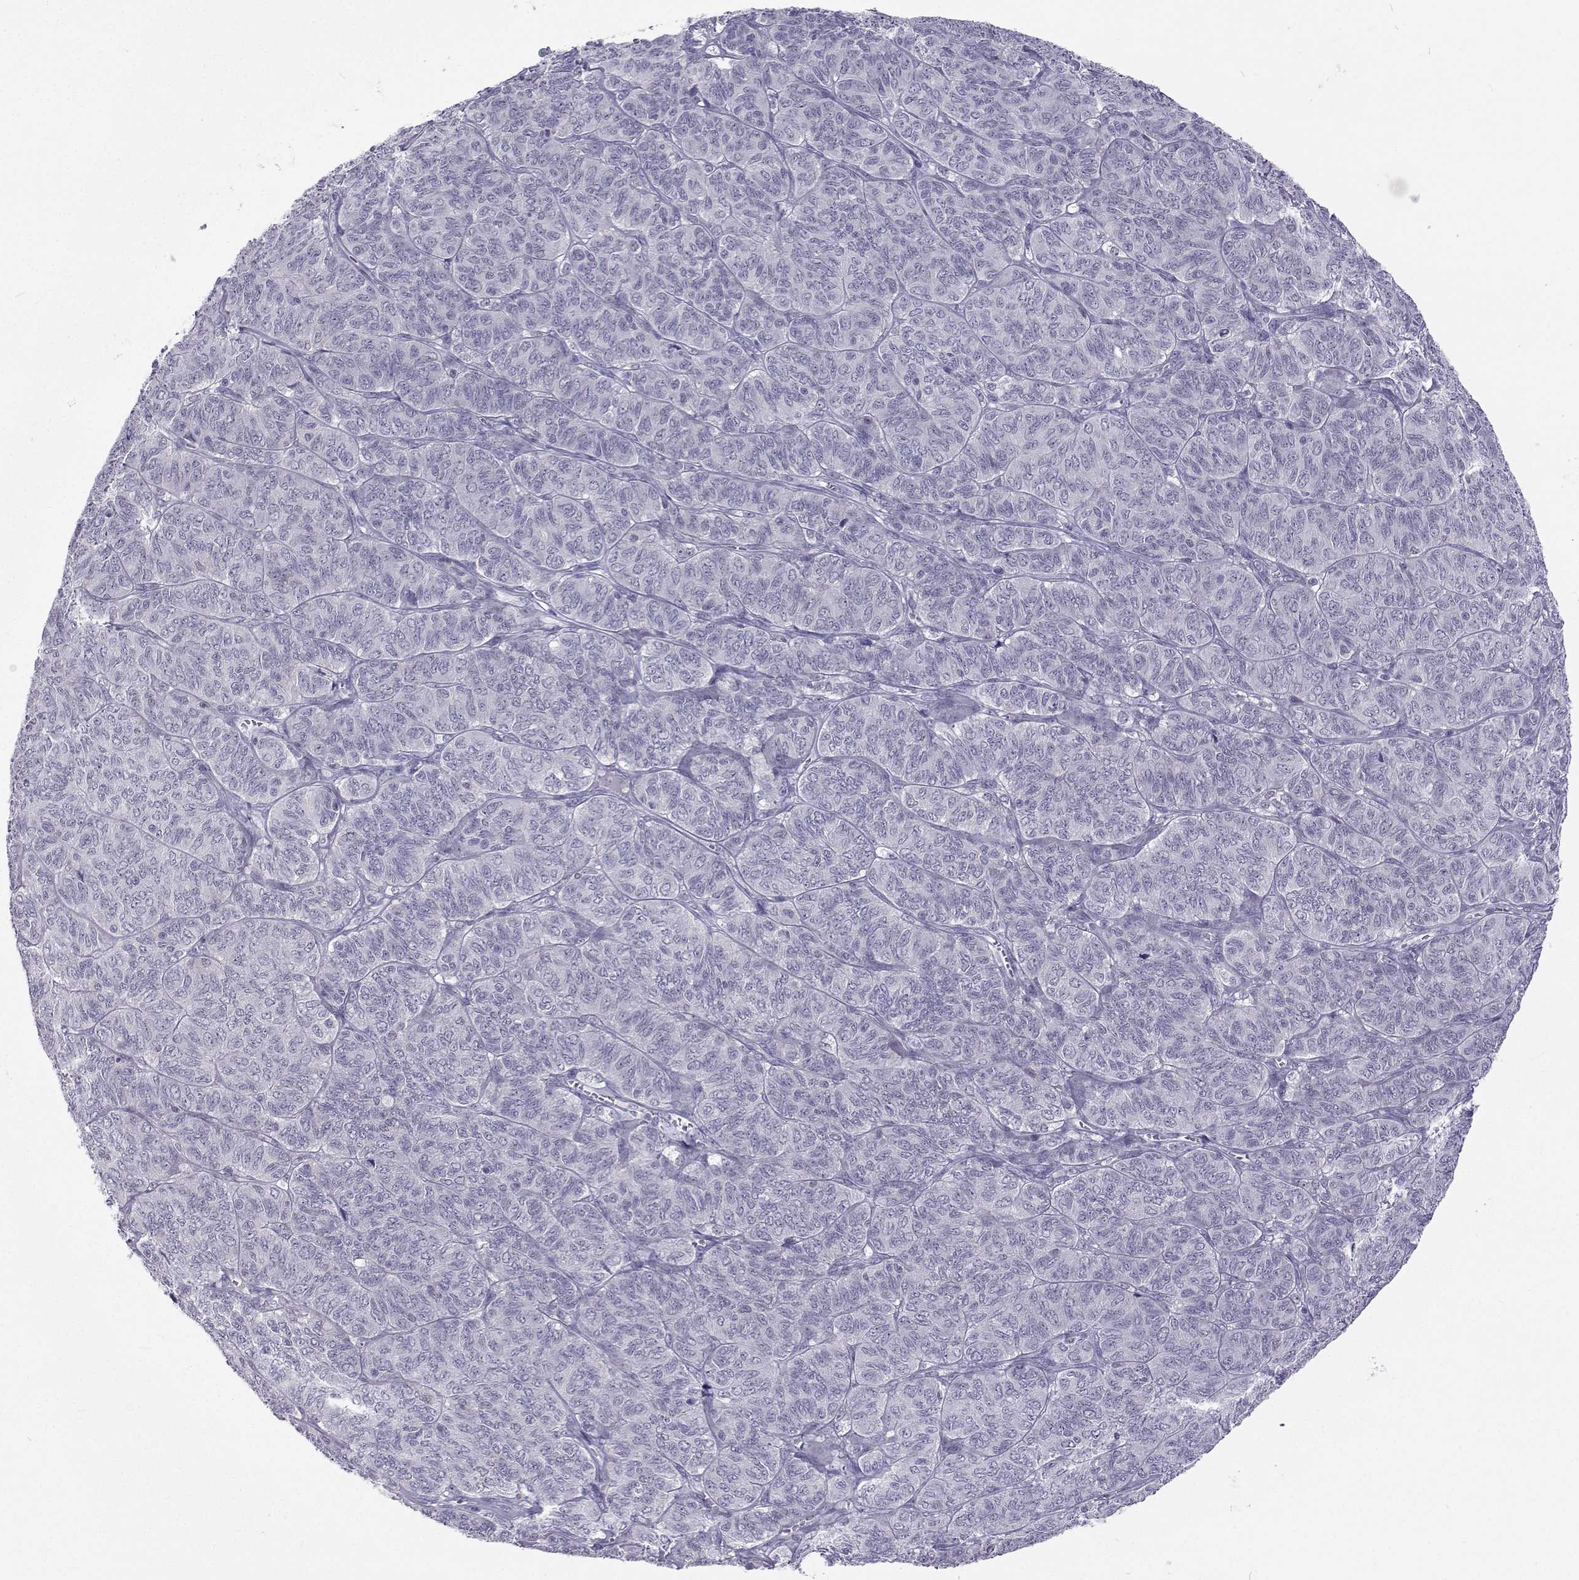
{"staining": {"intensity": "negative", "quantity": "none", "location": "none"}, "tissue": "ovarian cancer", "cell_type": "Tumor cells", "image_type": "cancer", "snomed": [{"axis": "morphology", "description": "Carcinoma, endometroid"}, {"axis": "topography", "description": "Ovary"}], "caption": "Immunohistochemistry (IHC) image of human ovarian cancer (endometroid carcinoma) stained for a protein (brown), which reveals no expression in tumor cells.", "gene": "GALM", "patient": {"sex": "female", "age": 80}}